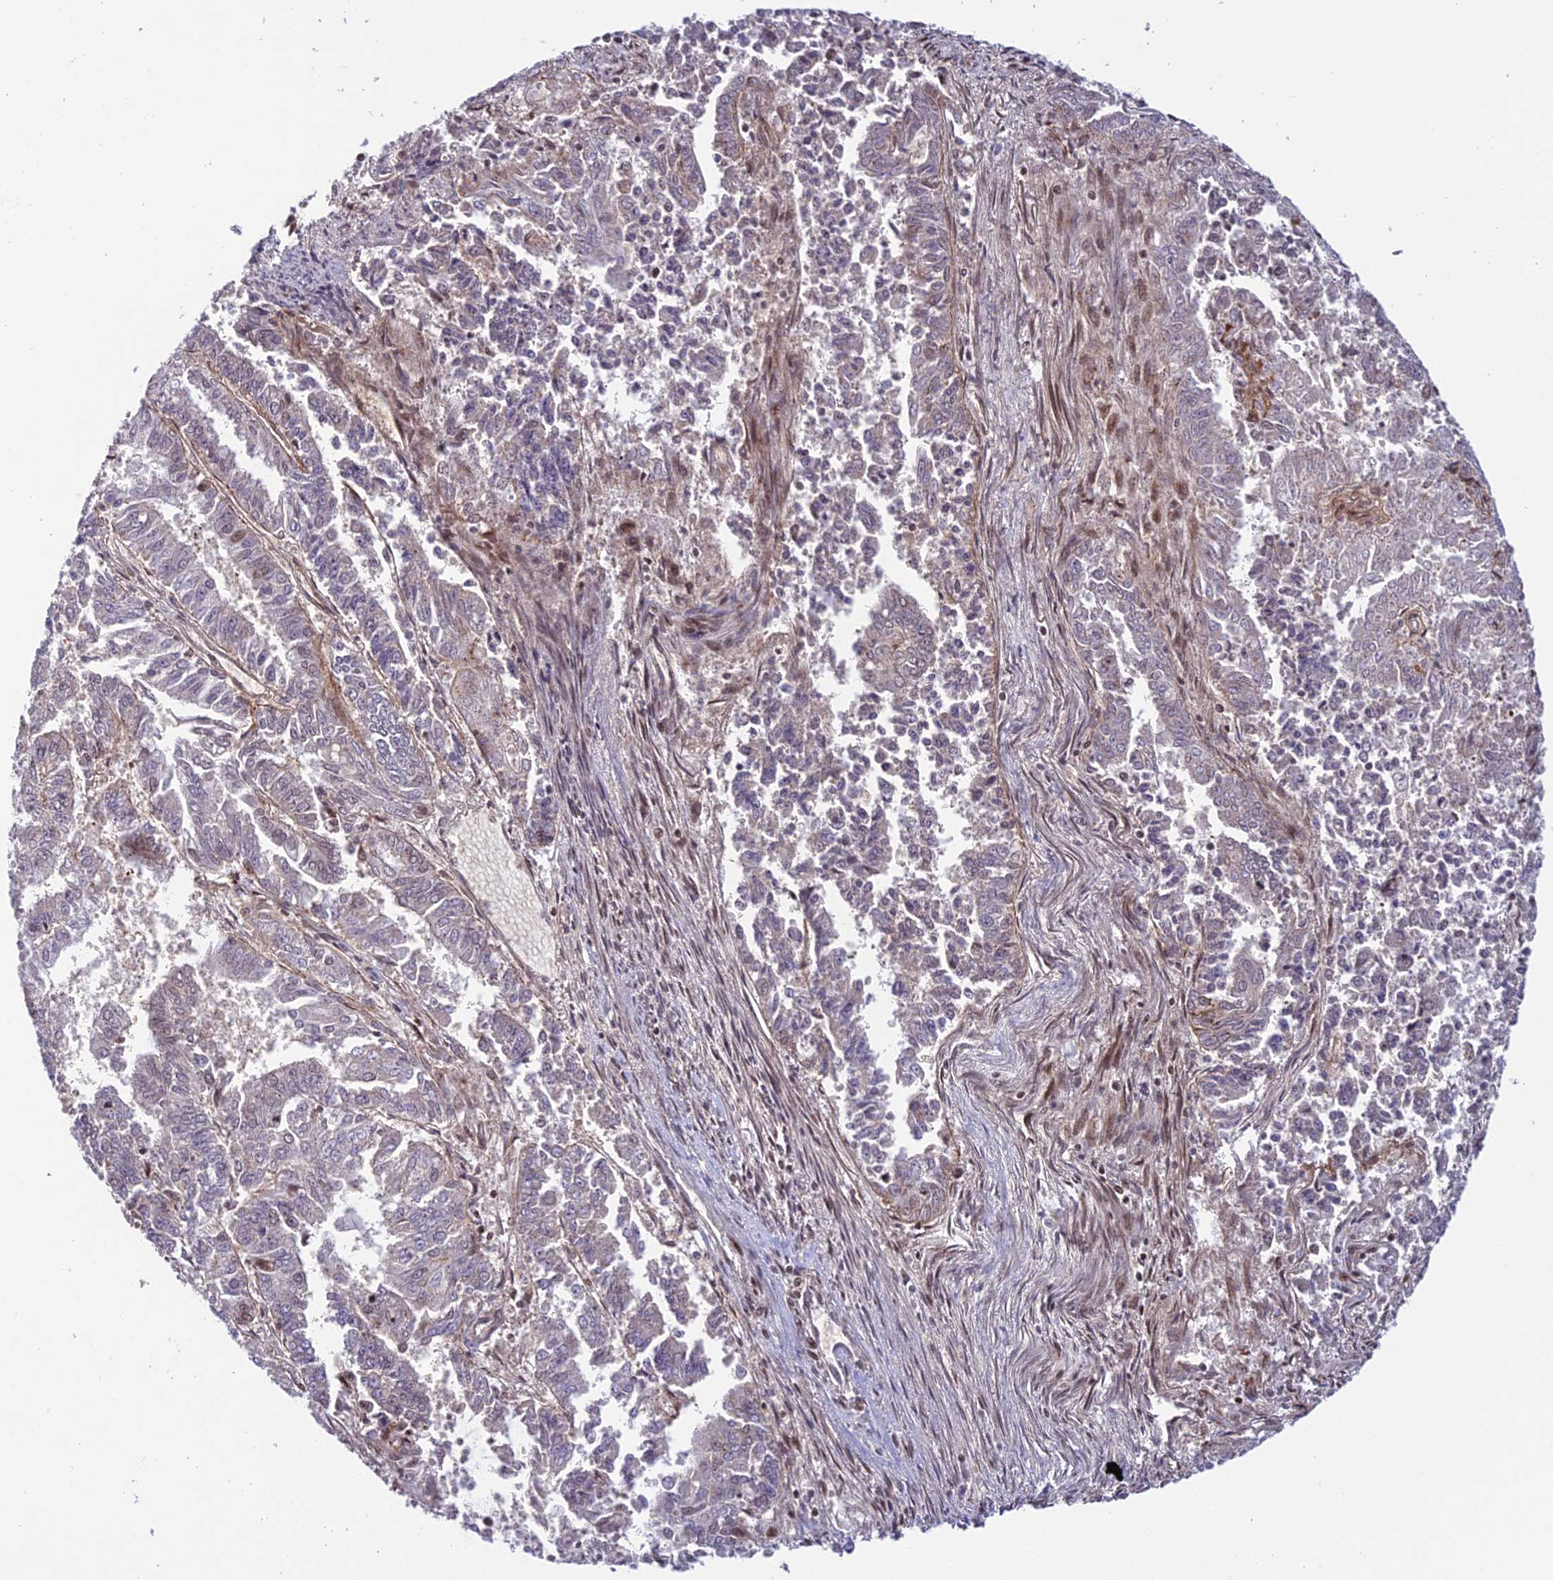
{"staining": {"intensity": "weak", "quantity": "25%-75%", "location": "nuclear"}, "tissue": "endometrial cancer", "cell_type": "Tumor cells", "image_type": "cancer", "snomed": [{"axis": "morphology", "description": "Adenocarcinoma, NOS"}, {"axis": "topography", "description": "Endometrium"}], "caption": "Endometrial cancer (adenocarcinoma) tissue reveals weak nuclear positivity in about 25%-75% of tumor cells", "gene": "SMIM7", "patient": {"sex": "female", "age": 73}}